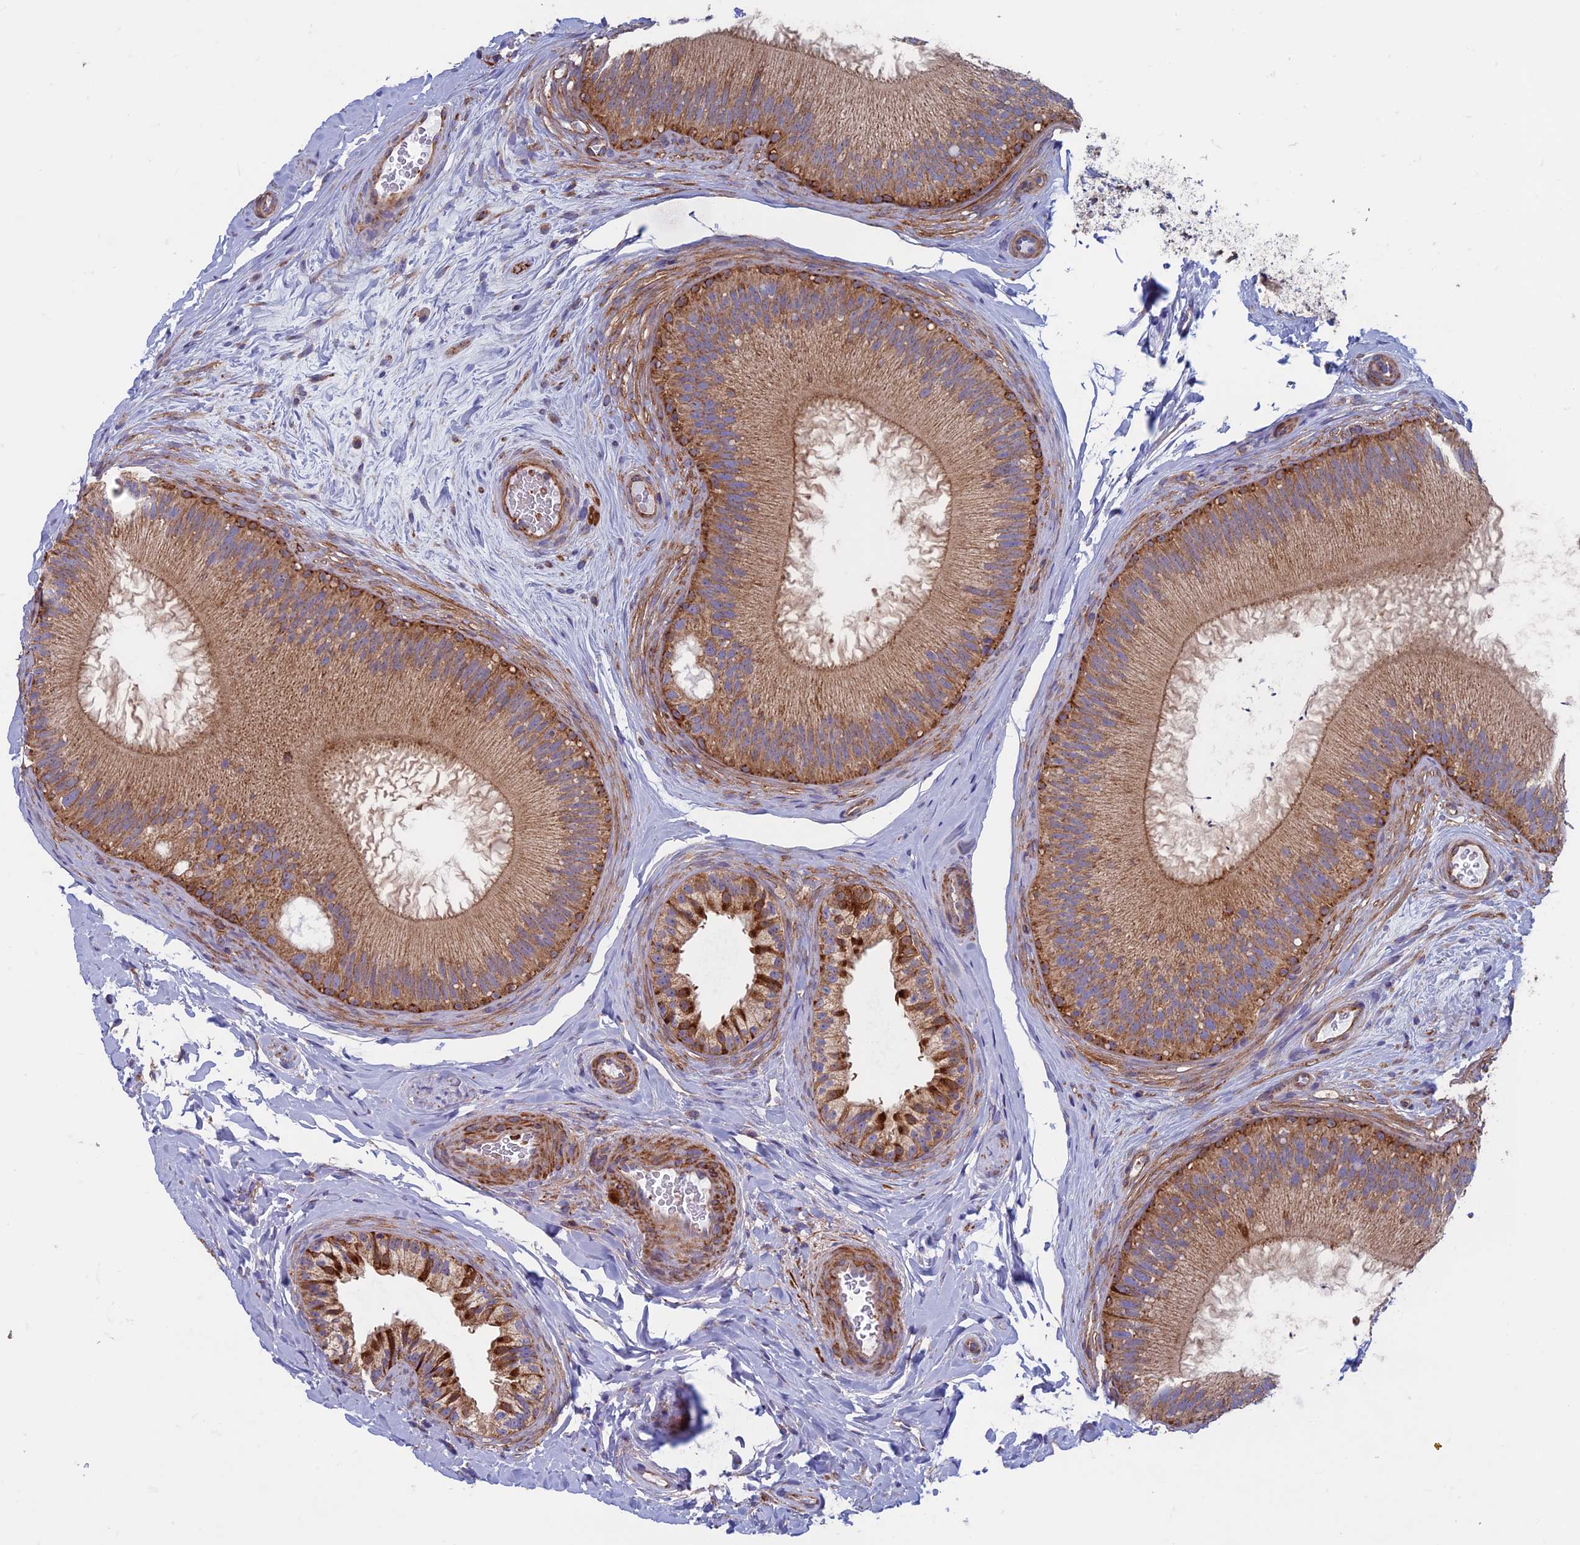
{"staining": {"intensity": "moderate", "quantity": ">75%", "location": "cytoplasmic/membranous"}, "tissue": "epididymis", "cell_type": "Glandular cells", "image_type": "normal", "snomed": [{"axis": "morphology", "description": "Normal tissue, NOS"}, {"axis": "topography", "description": "Epididymis"}], "caption": "The image demonstrates staining of normal epididymis, revealing moderate cytoplasmic/membranous protein staining (brown color) within glandular cells.", "gene": "DNM1L", "patient": {"sex": "male", "age": 45}}